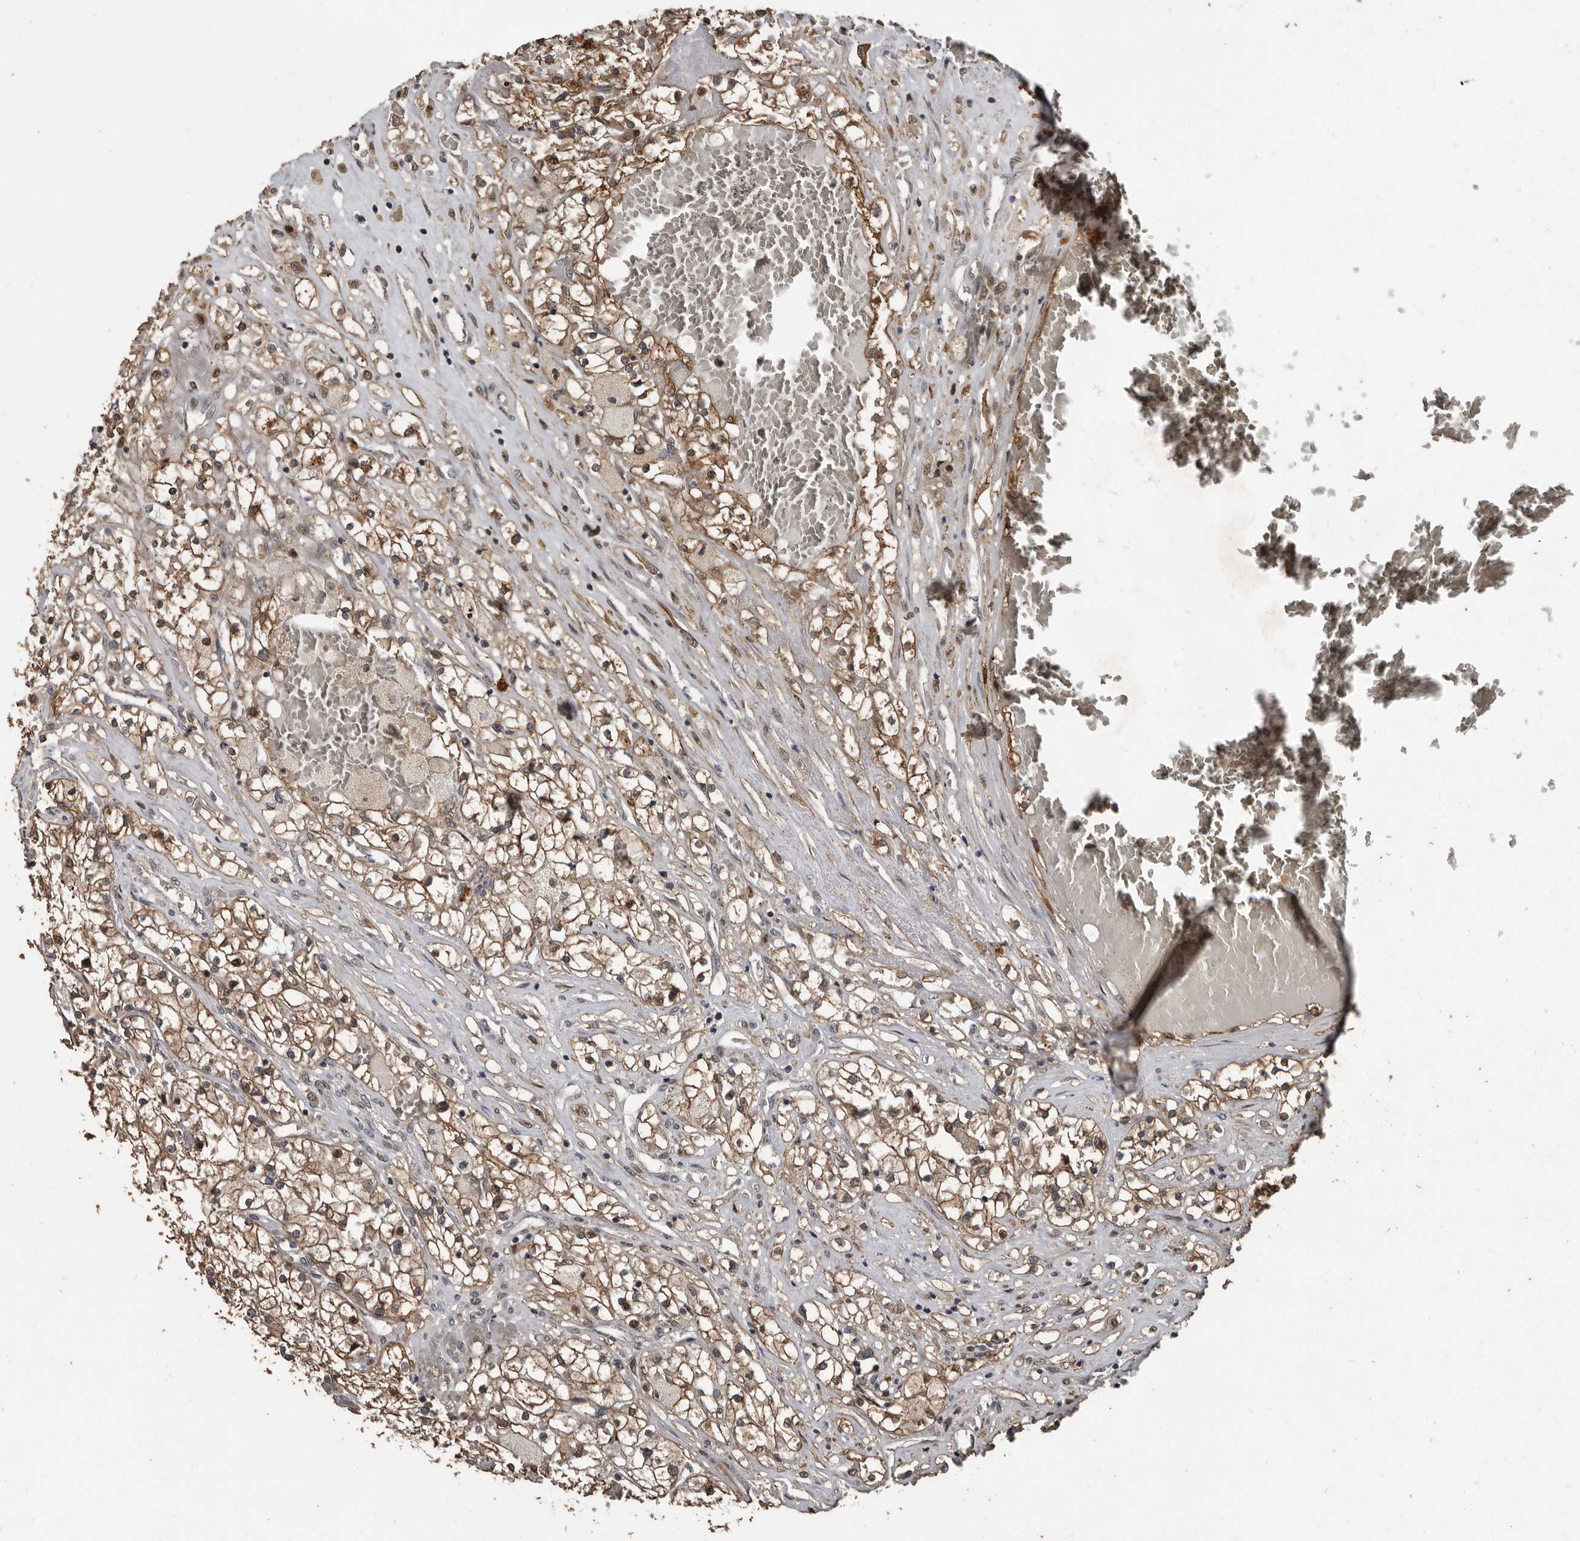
{"staining": {"intensity": "moderate", "quantity": ">75%", "location": "cytoplasmic/membranous,nuclear"}, "tissue": "renal cancer", "cell_type": "Tumor cells", "image_type": "cancer", "snomed": [{"axis": "morphology", "description": "Normal tissue, NOS"}, {"axis": "morphology", "description": "Adenocarcinoma, NOS"}, {"axis": "topography", "description": "Kidney"}], "caption": "A micrograph of human adenocarcinoma (renal) stained for a protein shows moderate cytoplasmic/membranous and nuclear brown staining in tumor cells.", "gene": "FSBP", "patient": {"sex": "male", "age": 68}}